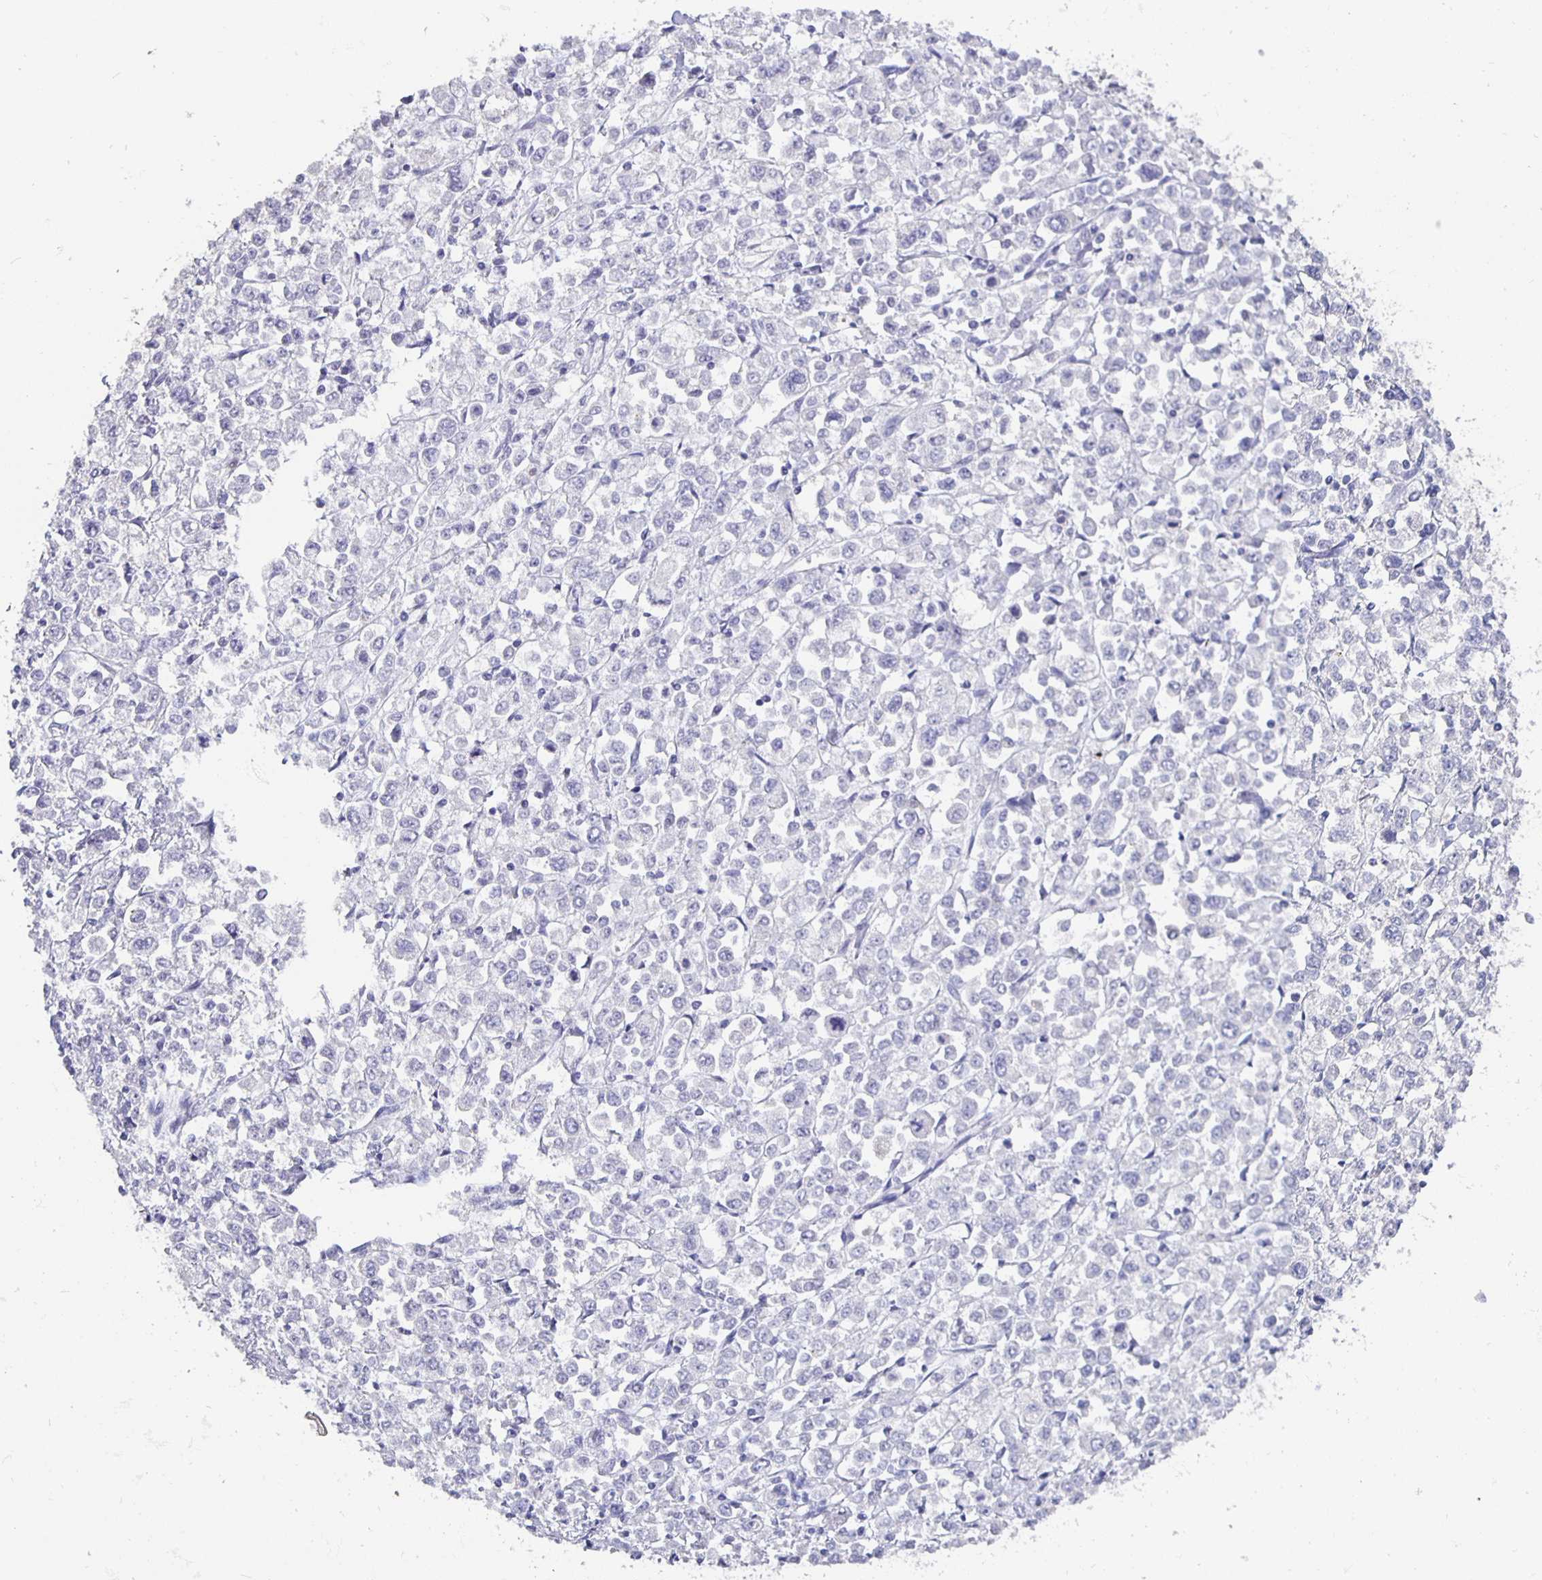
{"staining": {"intensity": "negative", "quantity": "none", "location": "none"}, "tissue": "stomach cancer", "cell_type": "Tumor cells", "image_type": "cancer", "snomed": [{"axis": "morphology", "description": "Adenocarcinoma, NOS"}, {"axis": "topography", "description": "Stomach, upper"}], "caption": "DAB immunohistochemical staining of human adenocarcinoma (stomach) displays no significant staining in tumor cells. The staining was performed using DAB to visualize the protein expression in brown, while the nuclei were stained in blue with hematoxylin (Magnification: 20x).", "gene": "GPX4", "patient": {"sex": "male", "age": 70}}